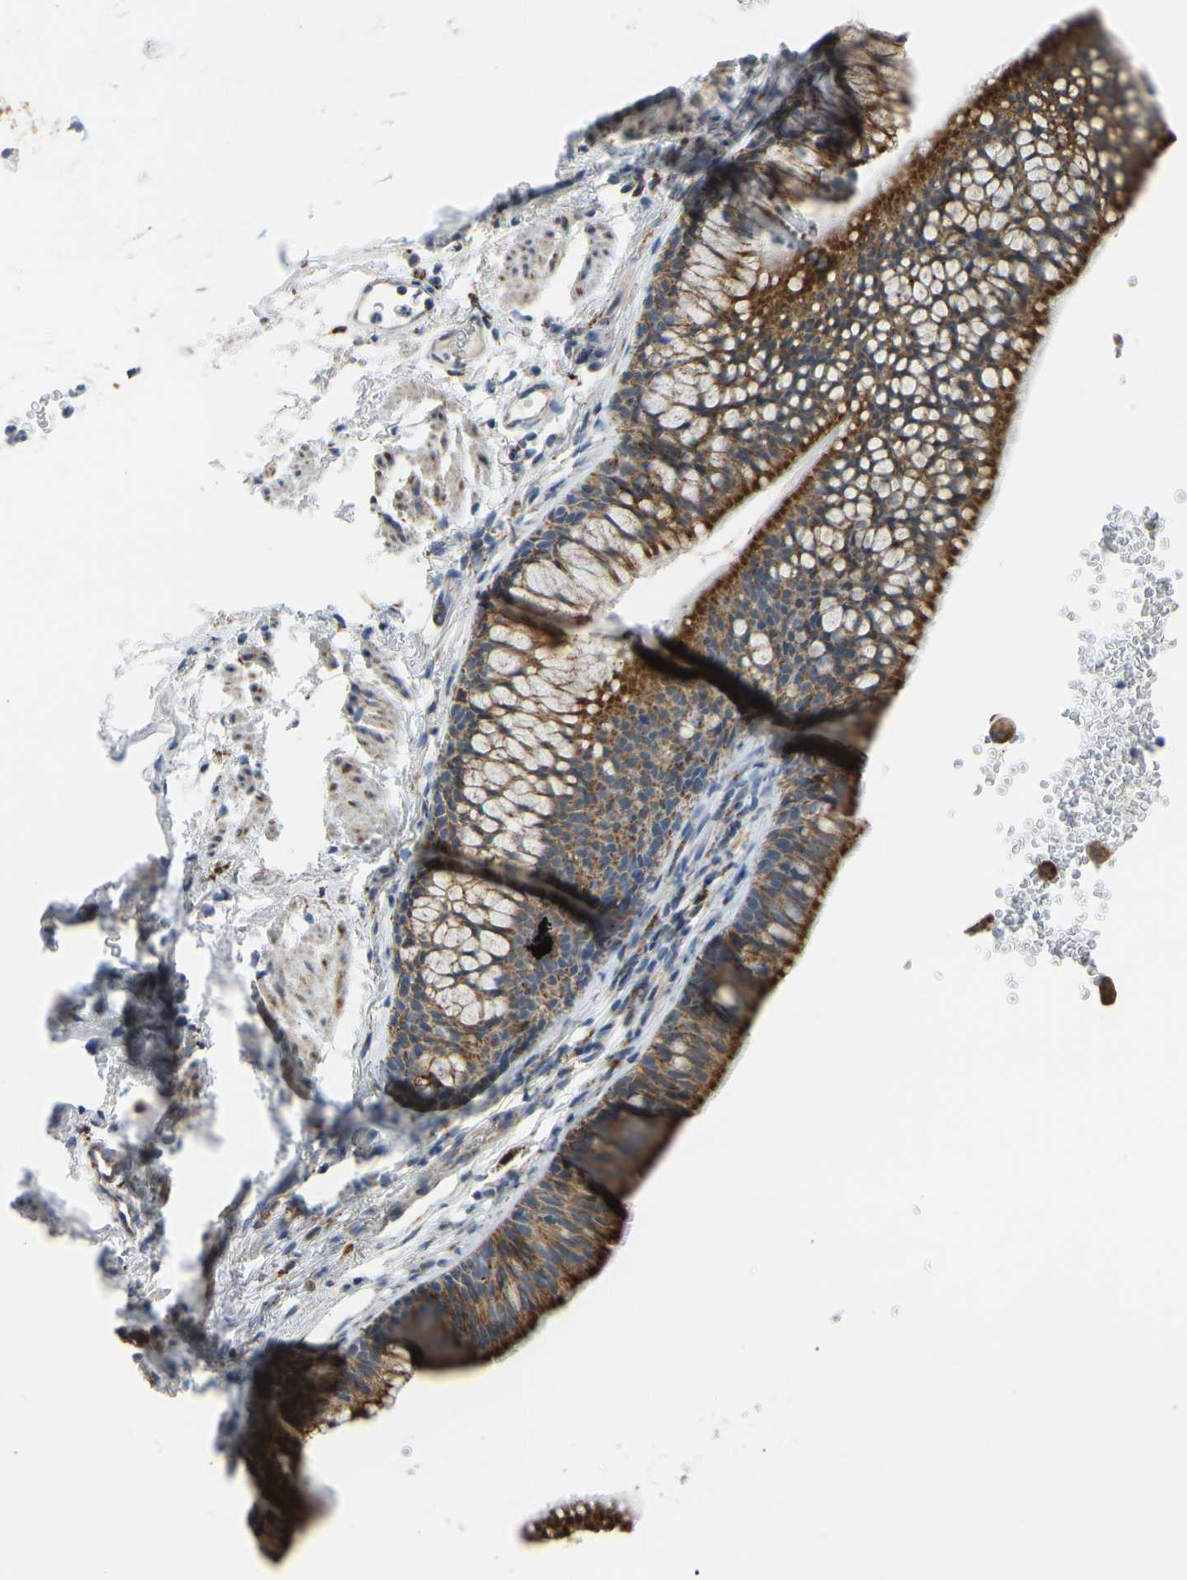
{"staining": {"intensity": "strong", "quantity": ">75%", "location": "cytoplasmic/membranous"}, "tissue": "bronchus", "cell_type": "Respiratory epithelial cells", "image_type": "normal", "snomed": [{"axis": "morphology", "description": "Normal tissue, NOS"}, {"axis": "topography", "description": "Cartilage tissue"}, {"axis": "topography", "description": "Bronchus"}], "caption": "The photomicrograph demonstrates staining of unremarkable bronchus, revealing strong cytoplasmic/membranous protein positivity (brown color) within respiratory epithelial cells. Immunohistochemistry stains the protein in brown and the nuclei are stained blue.", "gene": "SMIM20", "patient": {"sex": "female", "age": 53}}